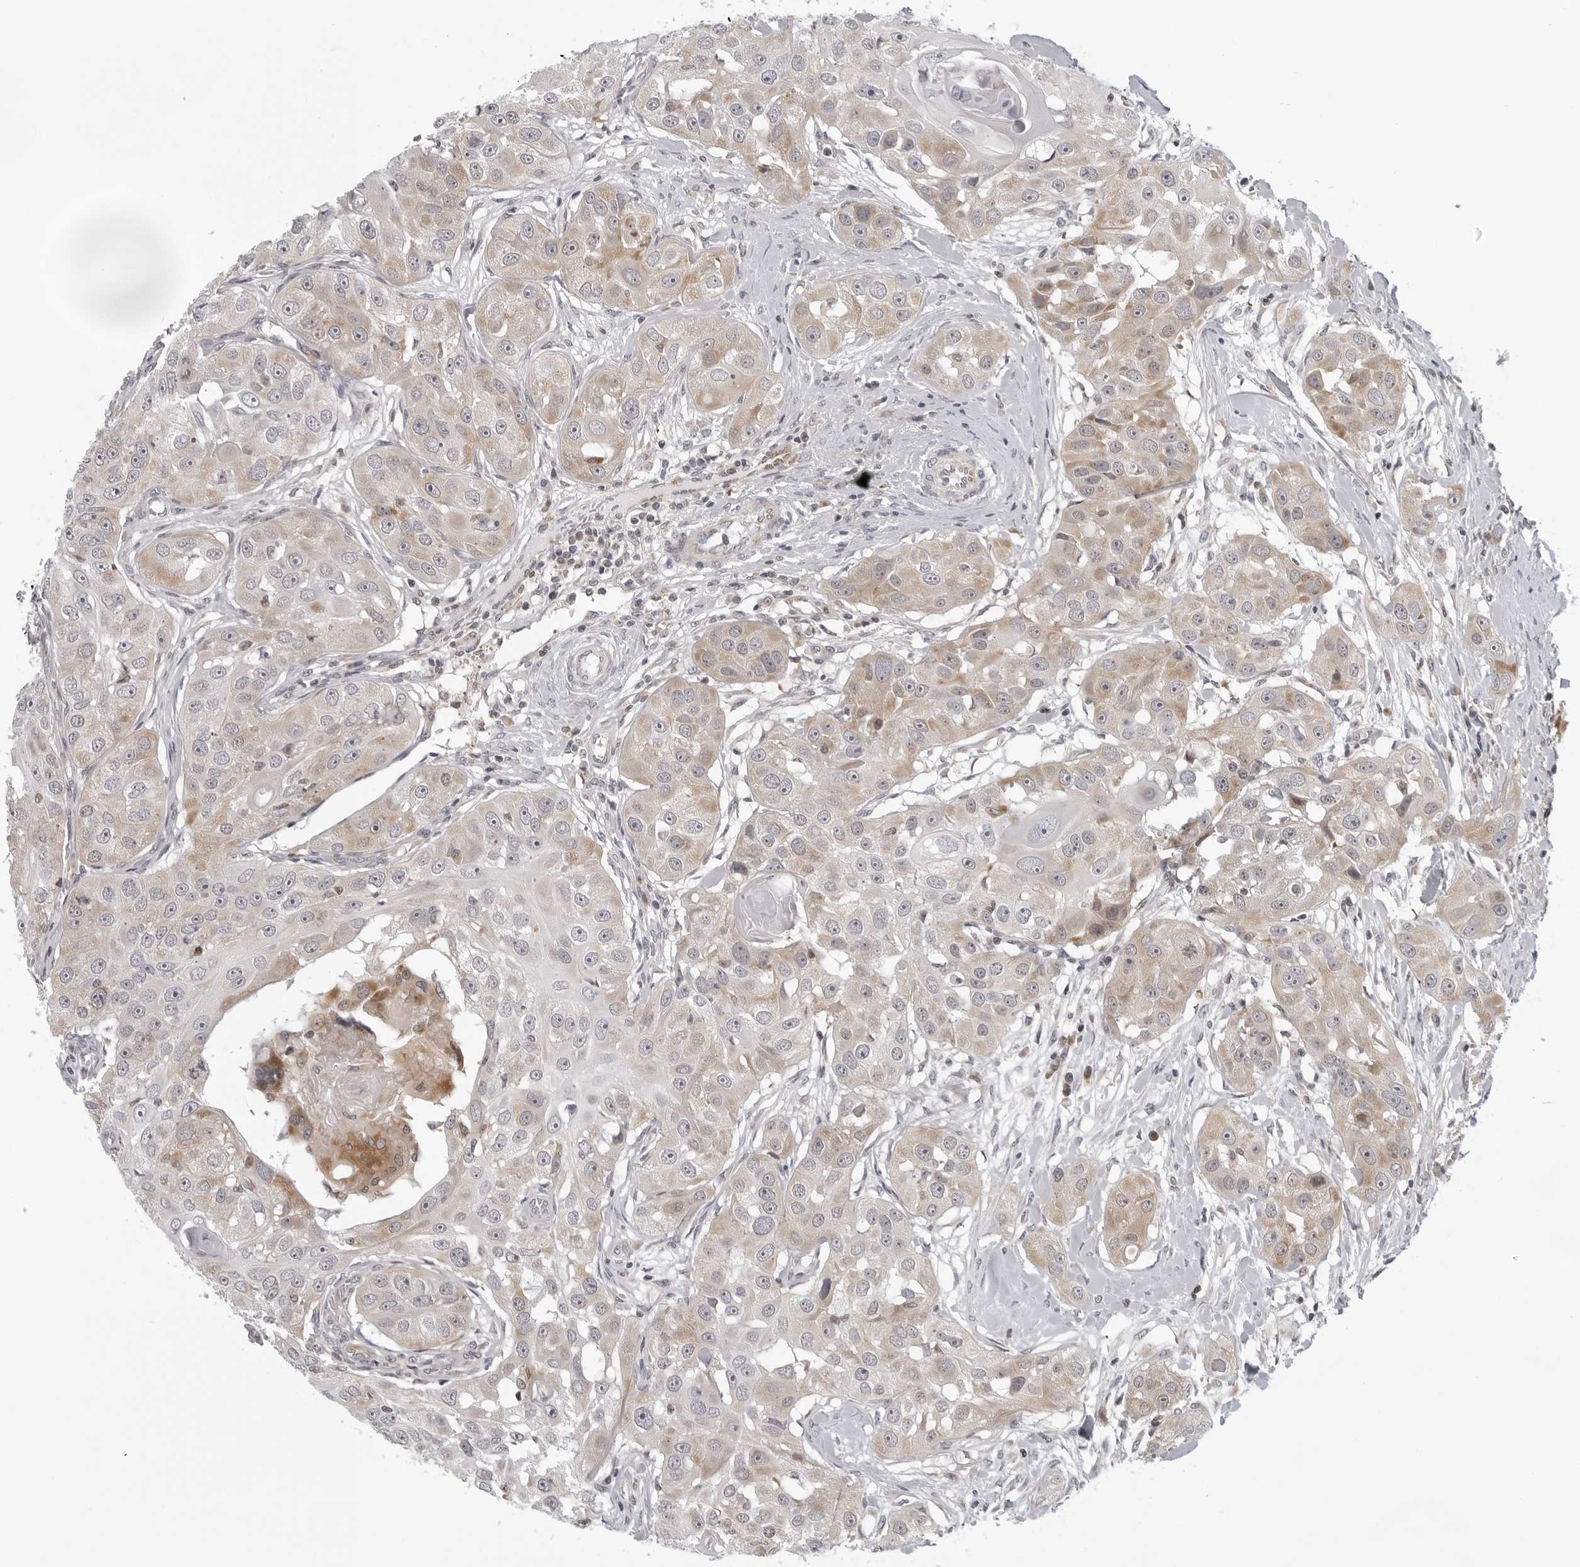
{"staining": {"intensity": "weak", "quantity": "25%-75%", "location": "cytoplasmic/membranous"}, "tissue": "head and neck cancer", "cell_type": "Tumor cells", "image_type": "cancer", "snomed": [{"axis": "morphology", "description": "Normal tissue, NOS"}, {"axis": "morphology", "description": "Squamous cell carcinoma, NOS"}, {"axis": "topography", "description": "Skeletal muscle"}, {"axis": "topography", "description": "Head-Neck"}], "caption": "Immunohistochemical staining of head and neck cancer reveals weak cytoplasmic/membranous protein expression in about 25%-75% of tumor cells. The protein of interest is stained brown, and the nuclei are stained in blue (DAB IHC with brightfield microscopy, high magnification).", "gene": "MRPS15", "patient": {"sex": "male", "age": 51}}